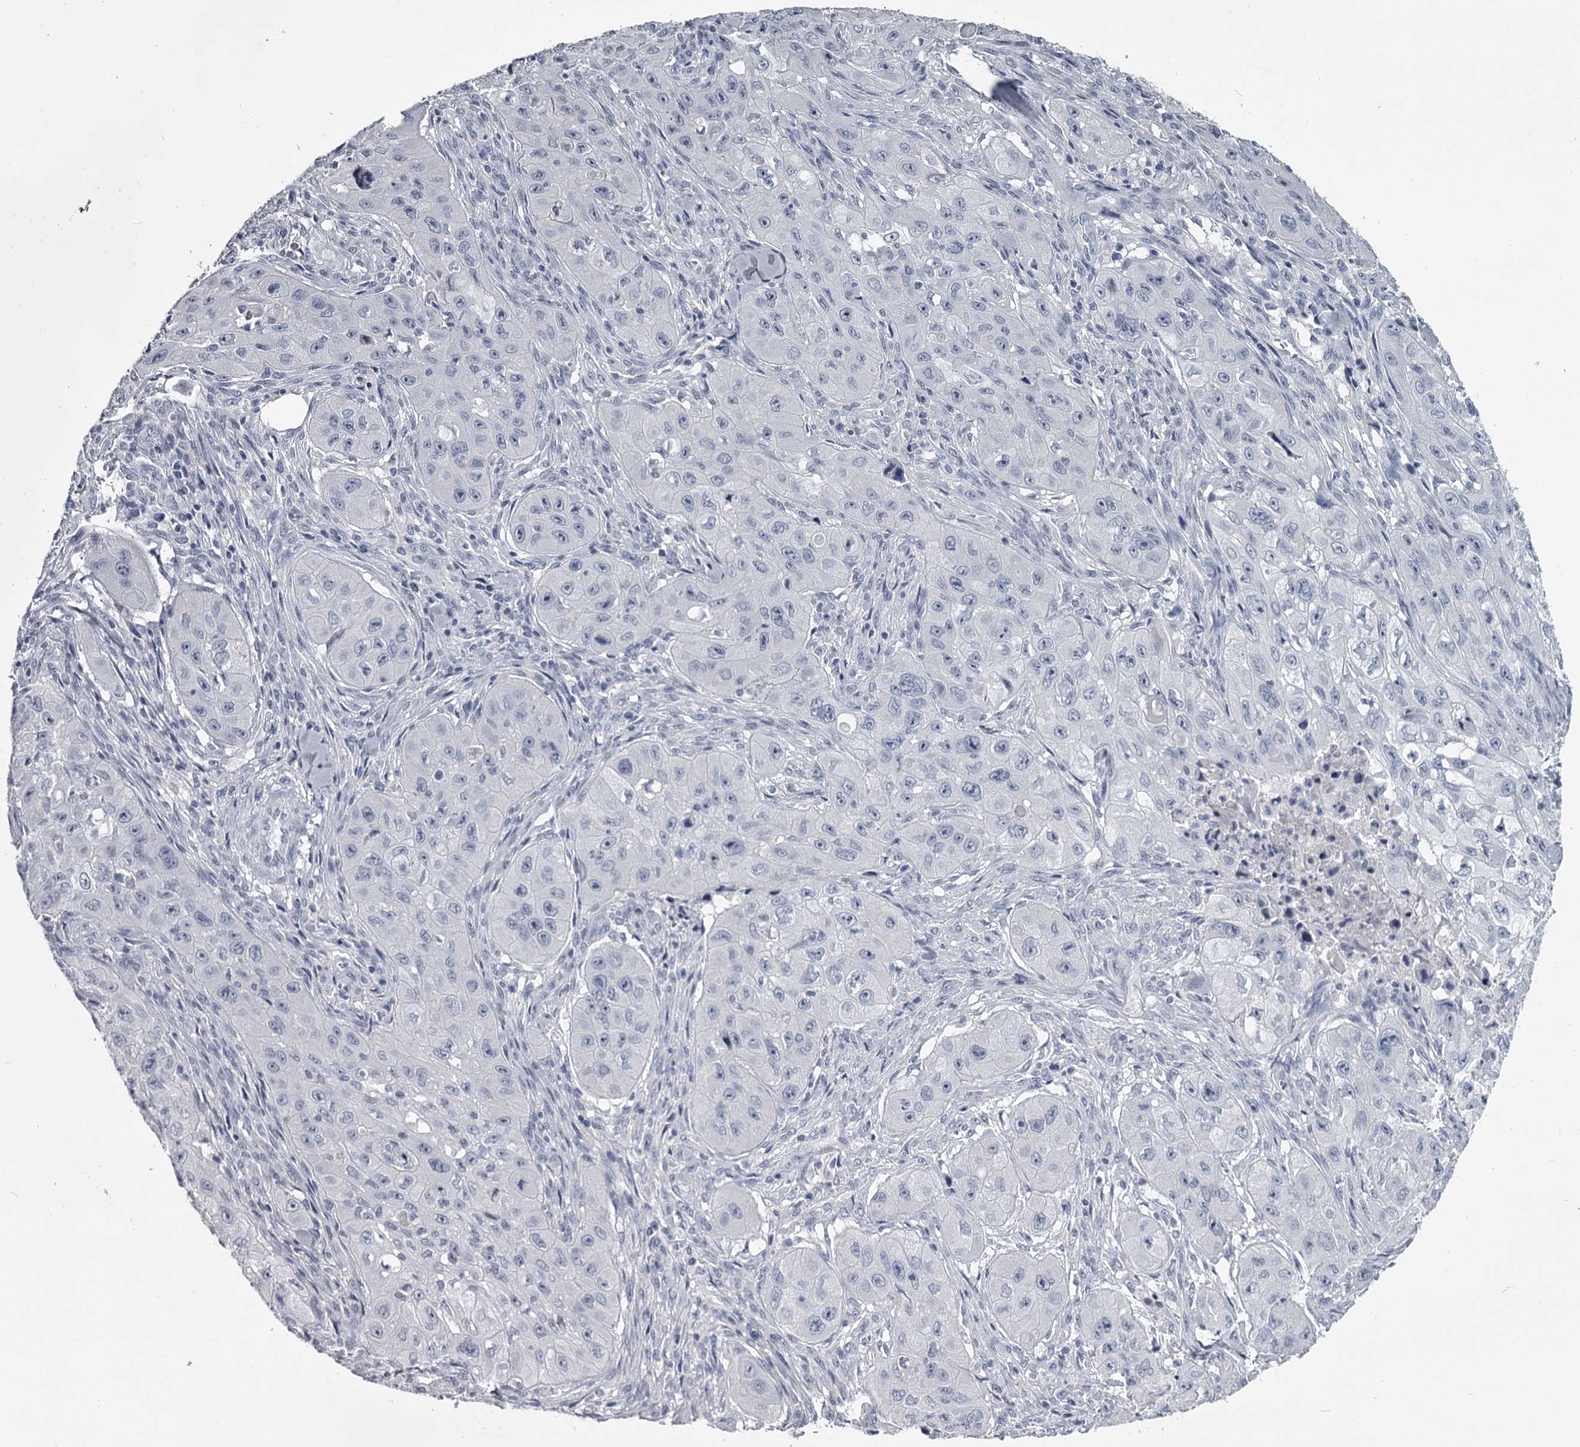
{"staining": {"intensity": "negative", "quantity": "none", "location": "none"}, "tissue": "skin cancer", "cell_type": "Tumor cells", "image_type": "cancer", "snomed": [{"axis": "morphology", "description": "Squamous cell carcinoma, NOS"}, {"axis": "topography", "description": "Skin"}, {"axis": "topography", "description": "Subcutis"}], "caption": "DAB (3,3'-diaminobenzidine) immunohistochemical staining of skin squamous cell carcinoma displays no significant positivity in tumor cells. (DAB immunohistochemistry (IHC) with hematoxylin counter stain).", "gene": "DAO", "patient": {"sex": "male", "age": 73}}